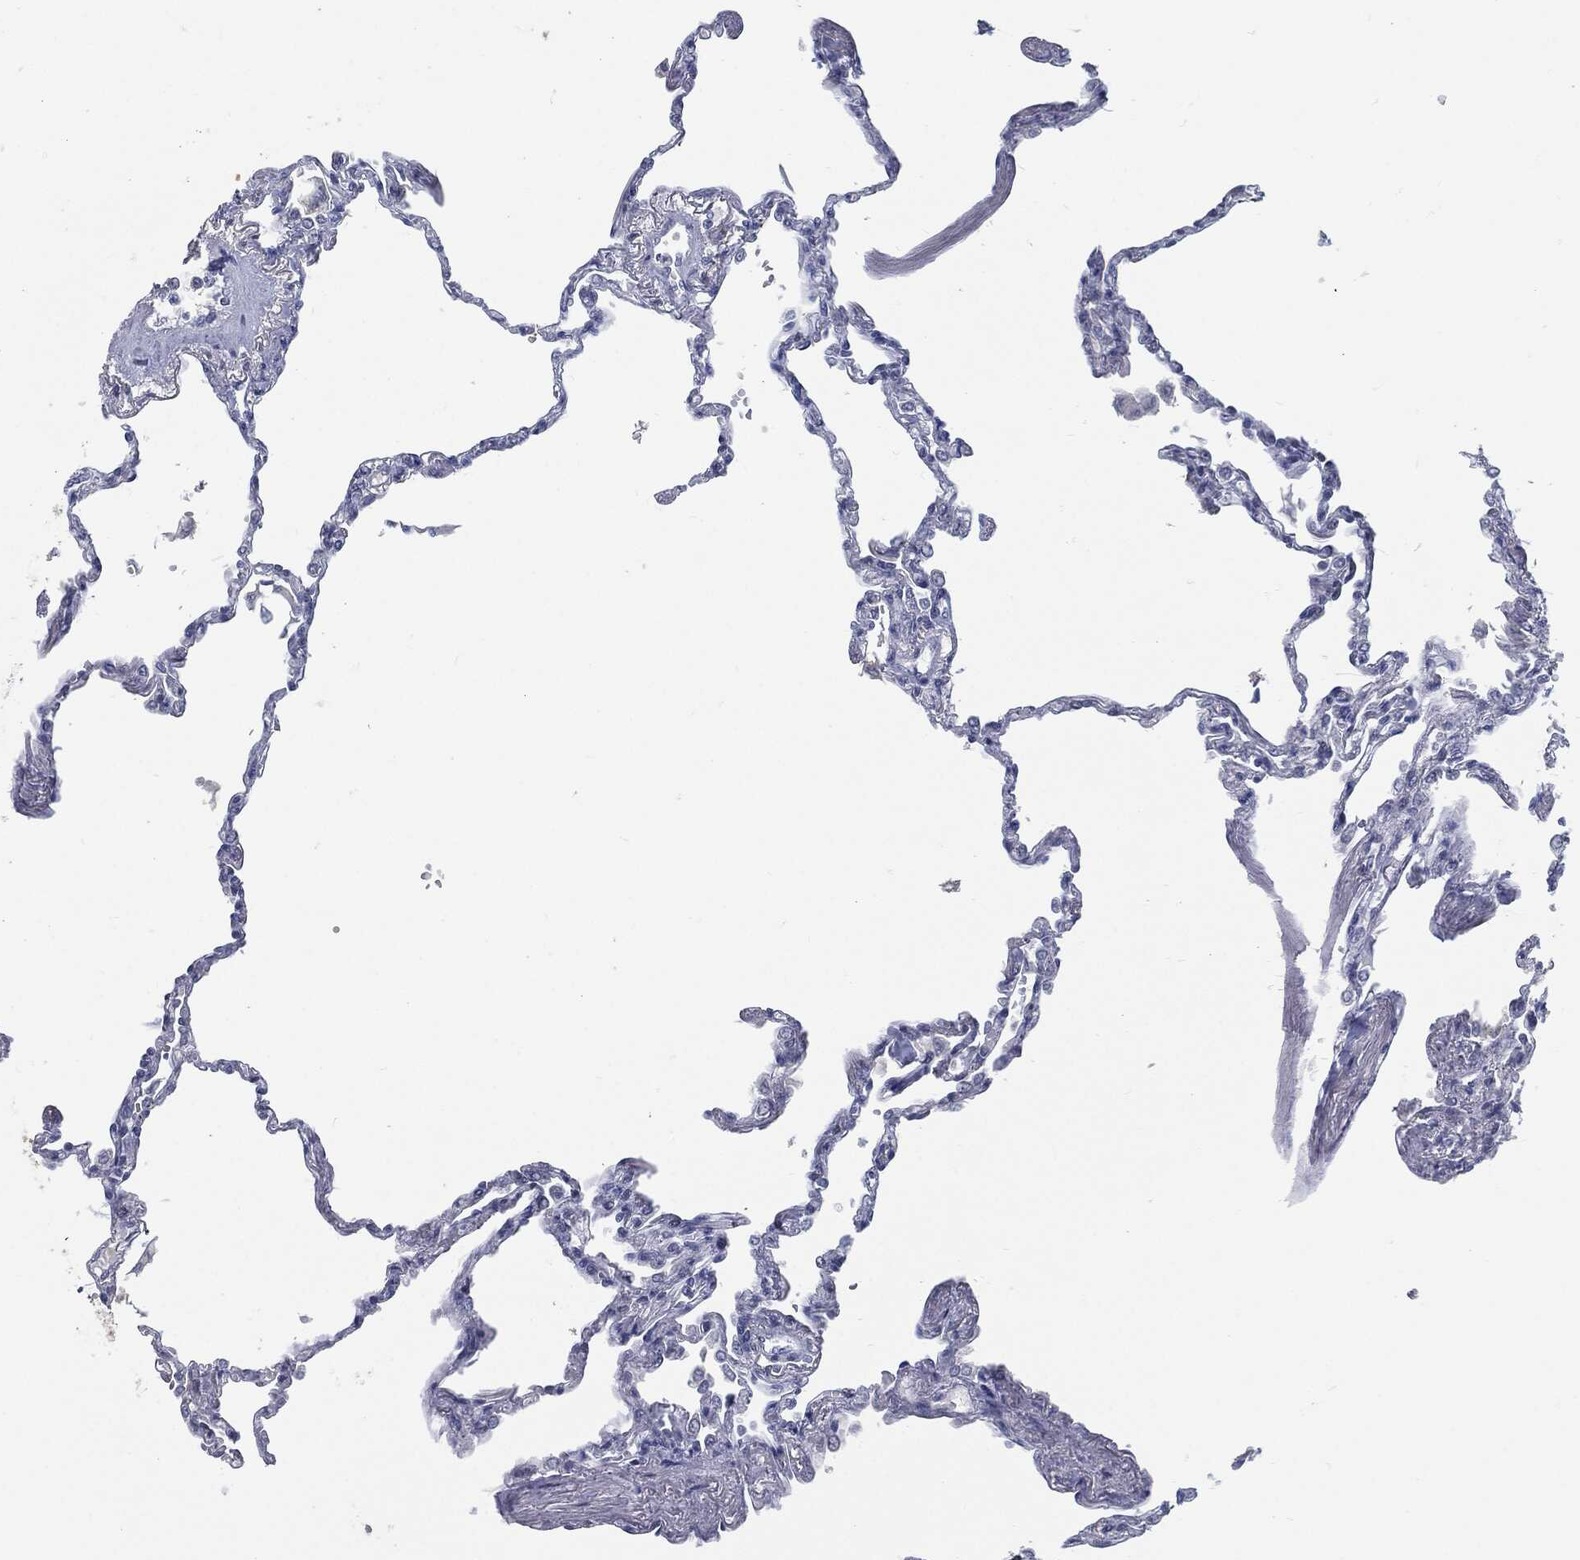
{"staining": {"intensity": "negative", "quantity": "none", "location": "none"}, "tissue": "lung", "cell_type": "Alveolar cells", "image_type": "normal", "snomed": [{"axis": "morphology", "description": "Normal tissue, NOS"}, {"axis": "topography", "description": "Lung"}], "caption": "The micrograph reveals no significant positivity in alveolar cells of lung.", "gene": "PROM1", "patient": {"sex": "male", "age": 78}}